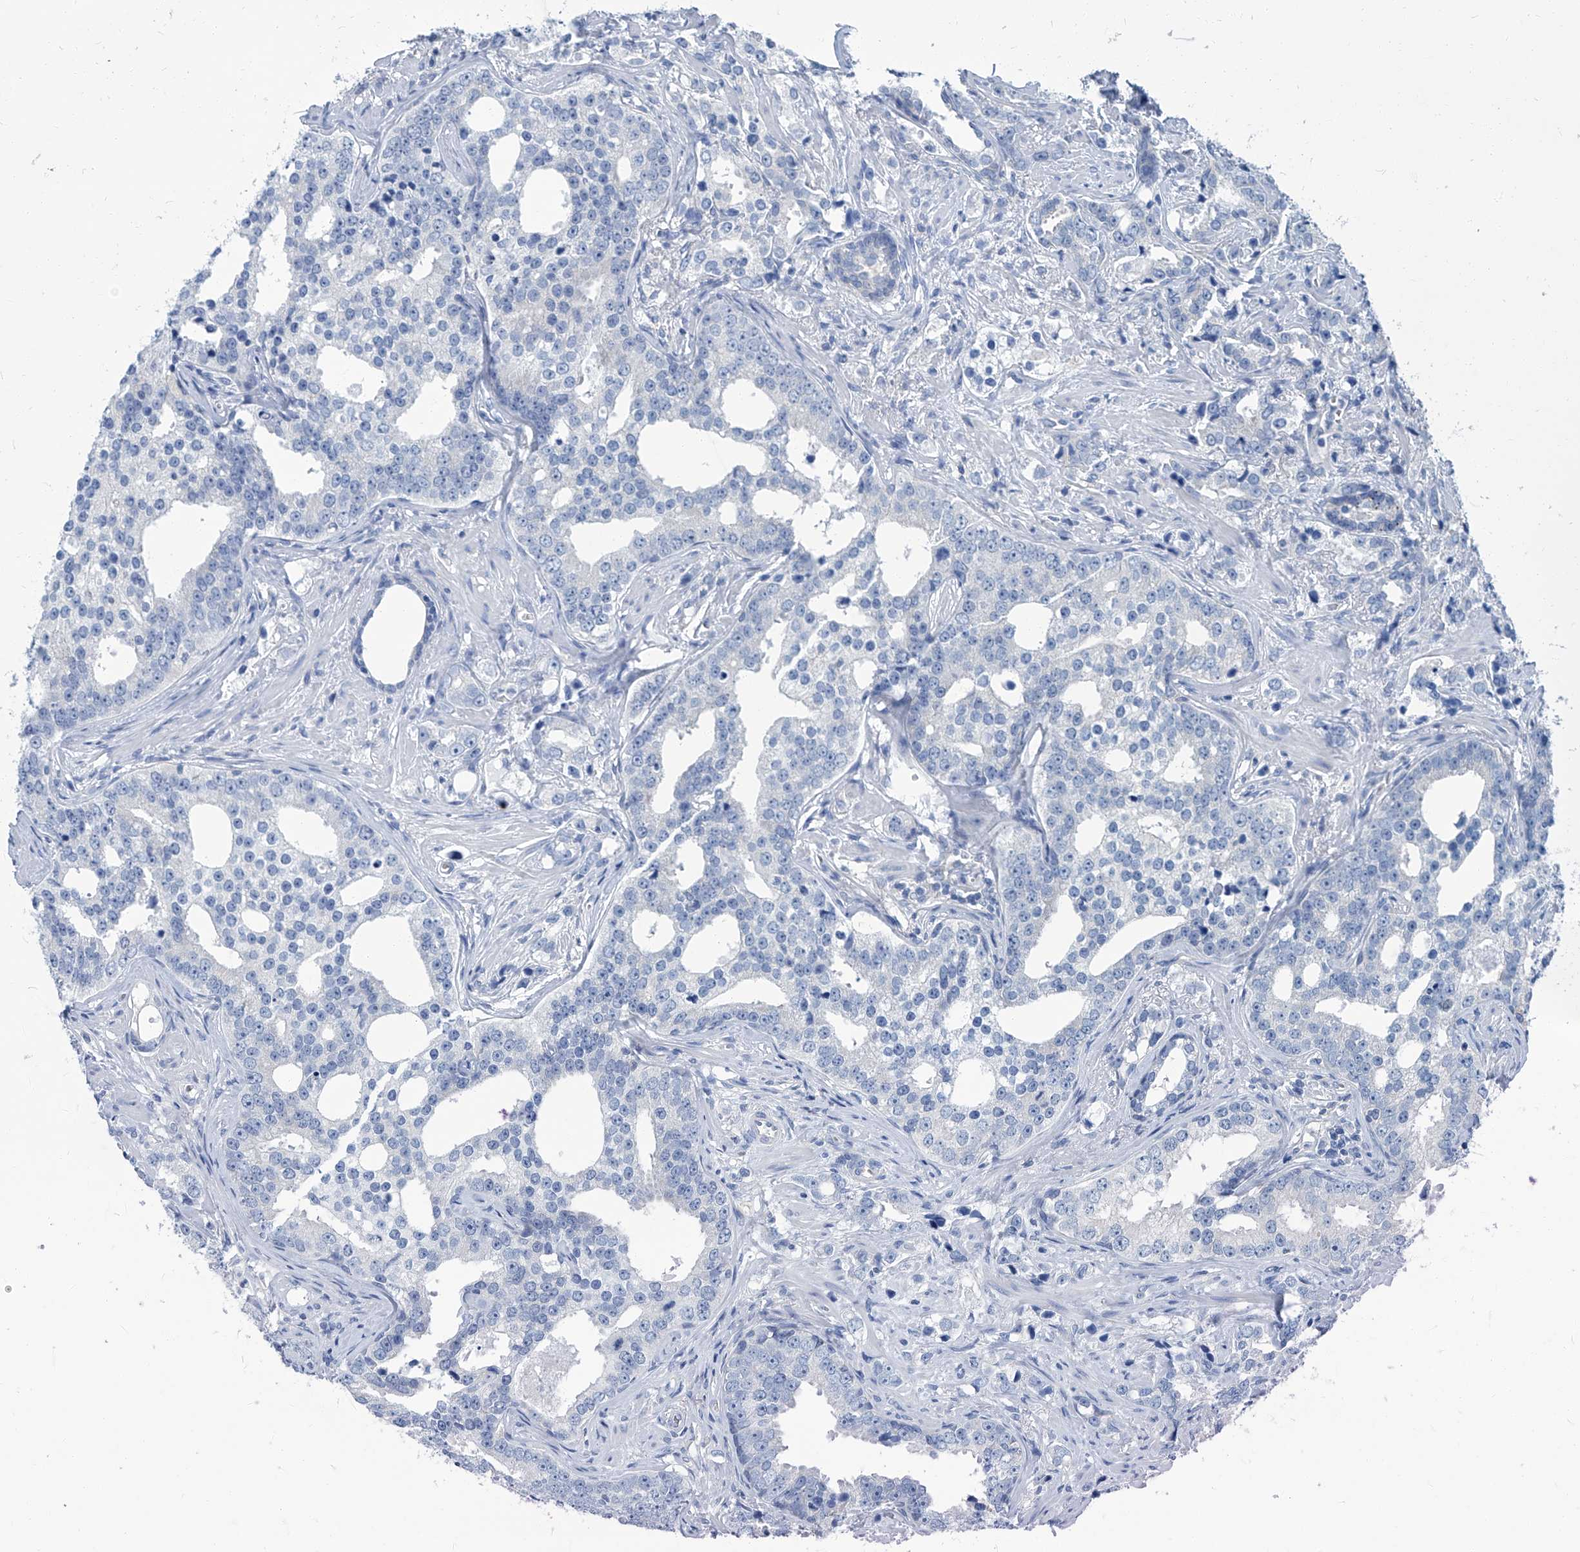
{"staining": {"intensity": "negative", "quantity": "none", "location": "none"}, "tissue": "prostate cancer", "cell_type": "Tumor cells", "image_type": "cancer", "snomed": [{"axis": "morphology", "description": "Adenocarcinoma, High grade"}, {"axis": "topography", "description": "Prostate"}], "caption": "Human prostate adenocarcinoma (high-grade) stained for a protein using immunohistochemistry reveals no positivity in tumor cells.", "gene": "PFKL", "patient": {"sex": "male", "age": 62}}